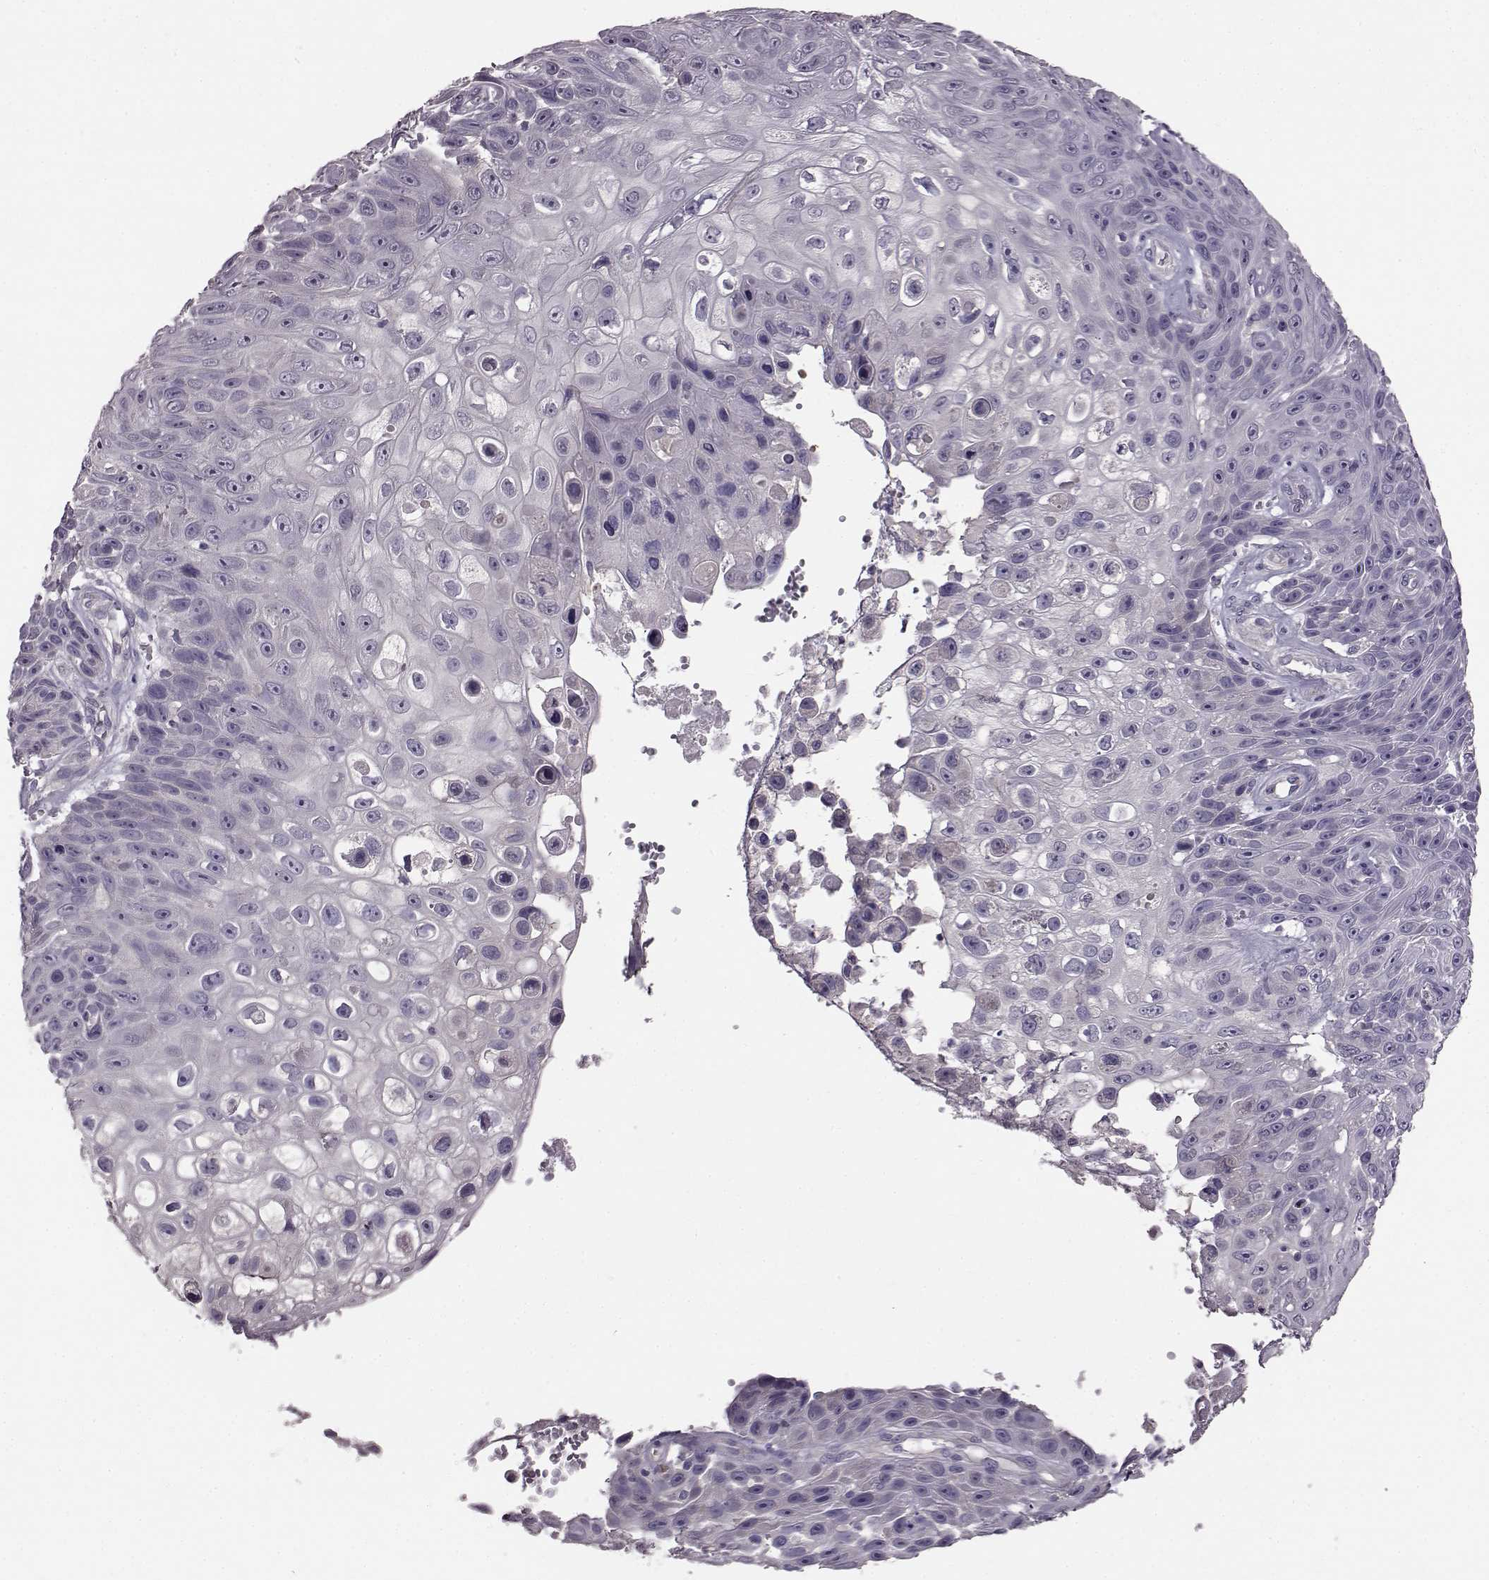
{"staining": {"intensity": "negative", "quantity": "none", "location": "none"}, "tissue": "skin cancer", "cell_type": "Tumor cells", "image_type": "cancer", "snomed": [{"axis": "morphology", "description": "Squamous cell carcinoma, NOS"}, {"axis": "topography", "description": "Skin"}], "caption": "Tumor cells are negative for brown protein staining in skin cancer (squamous cell carcinoma).", "gene": "ADGRG2", "patient": {"sex": "male", "age": 82}}